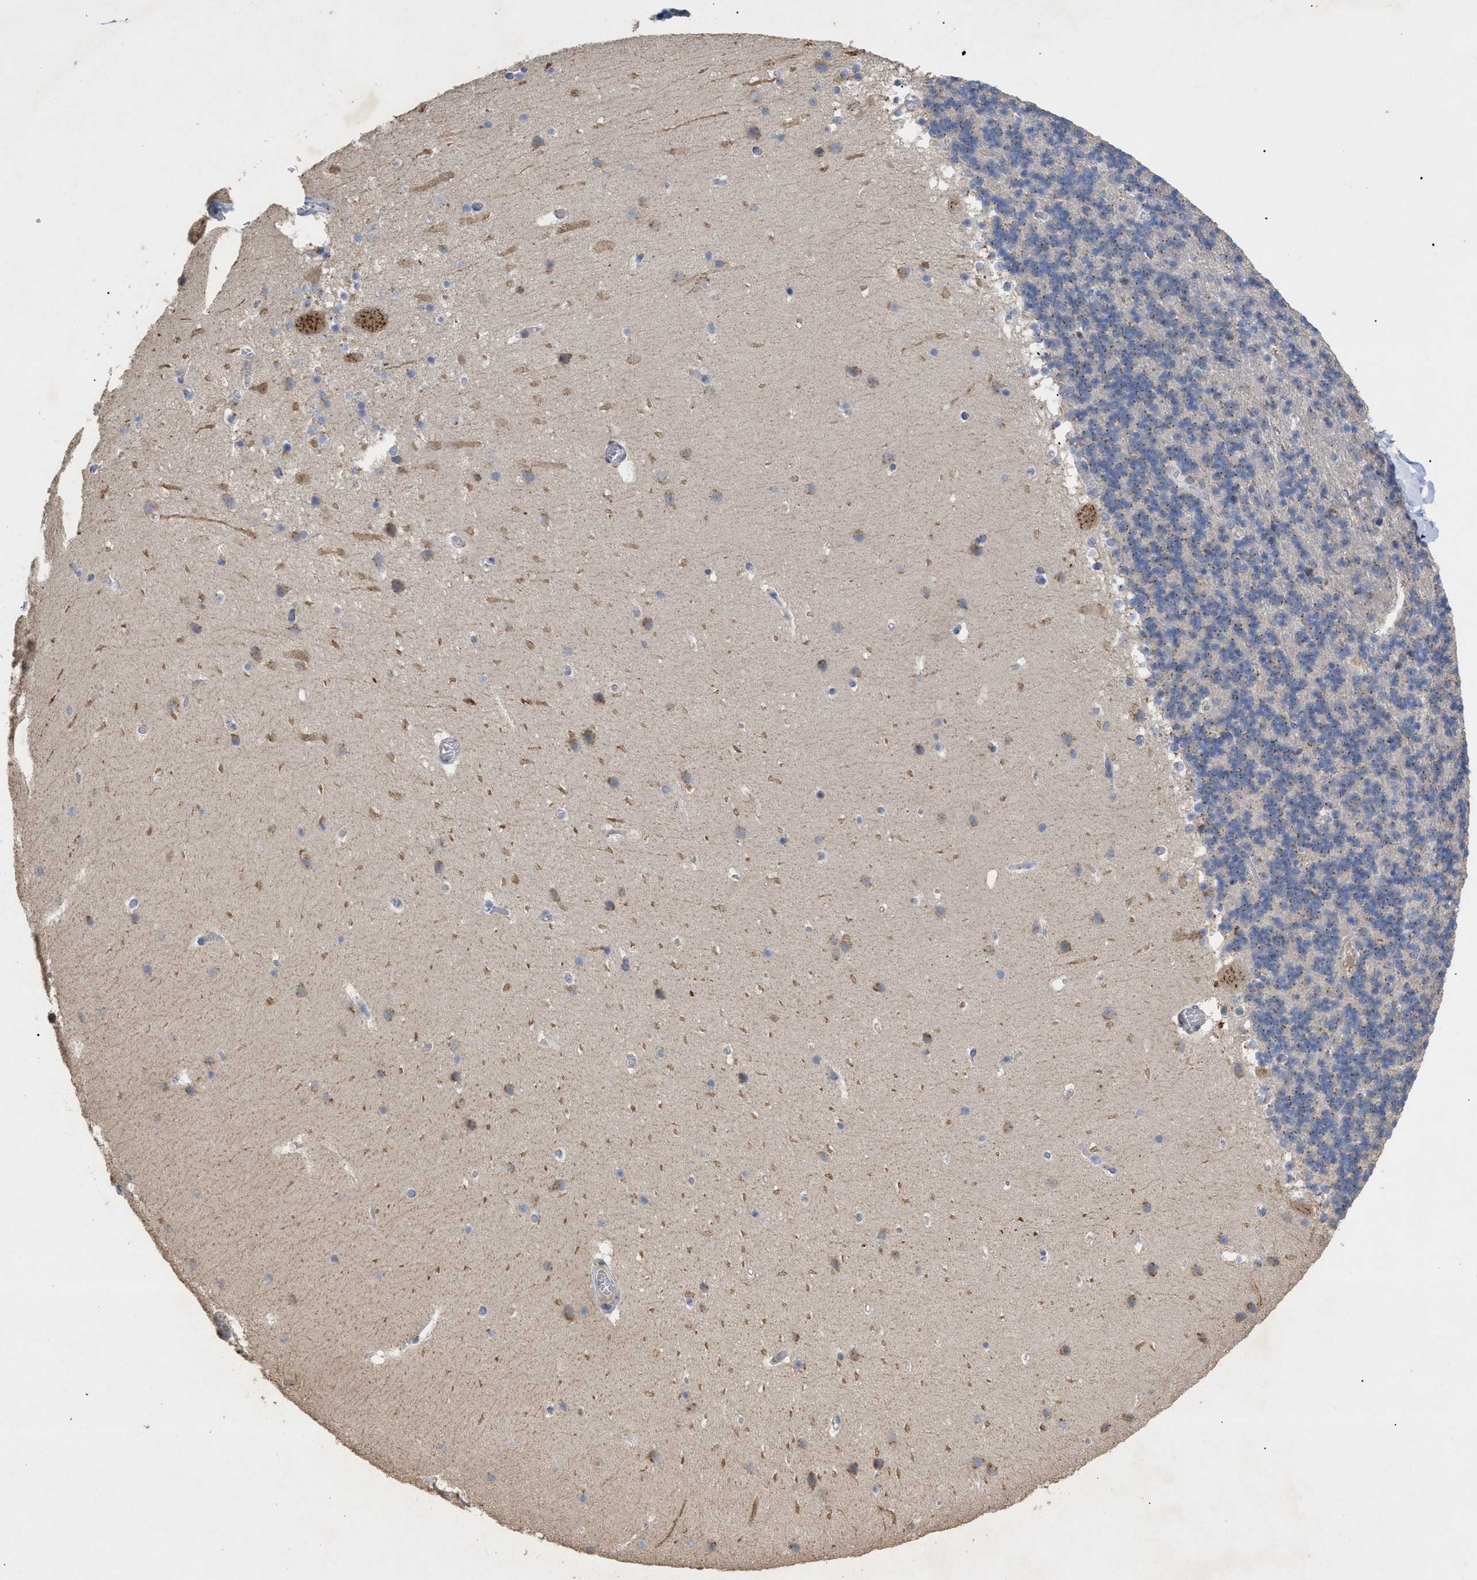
{"staining": {"intensity": "weak", "quantity": "<25%", "location": "cytoplasmic/membranous"}, "tissue": "cerebellum", "cell_type": "Cells in granular layer", "image_type": "normal", "snomed": [{"axis": "morphology", "description": "Normal tissue, NOS"}, {"axis": "topography", "description": "Cerebellum"}], "caption": "Immunohistochemistry image of normal cerebellum: cerebellum stained with DAB reveals no significant protein expression in cells in granular layer.", "gene": "SLC50A1", "patient": {"sex": "male", "age": 45}}